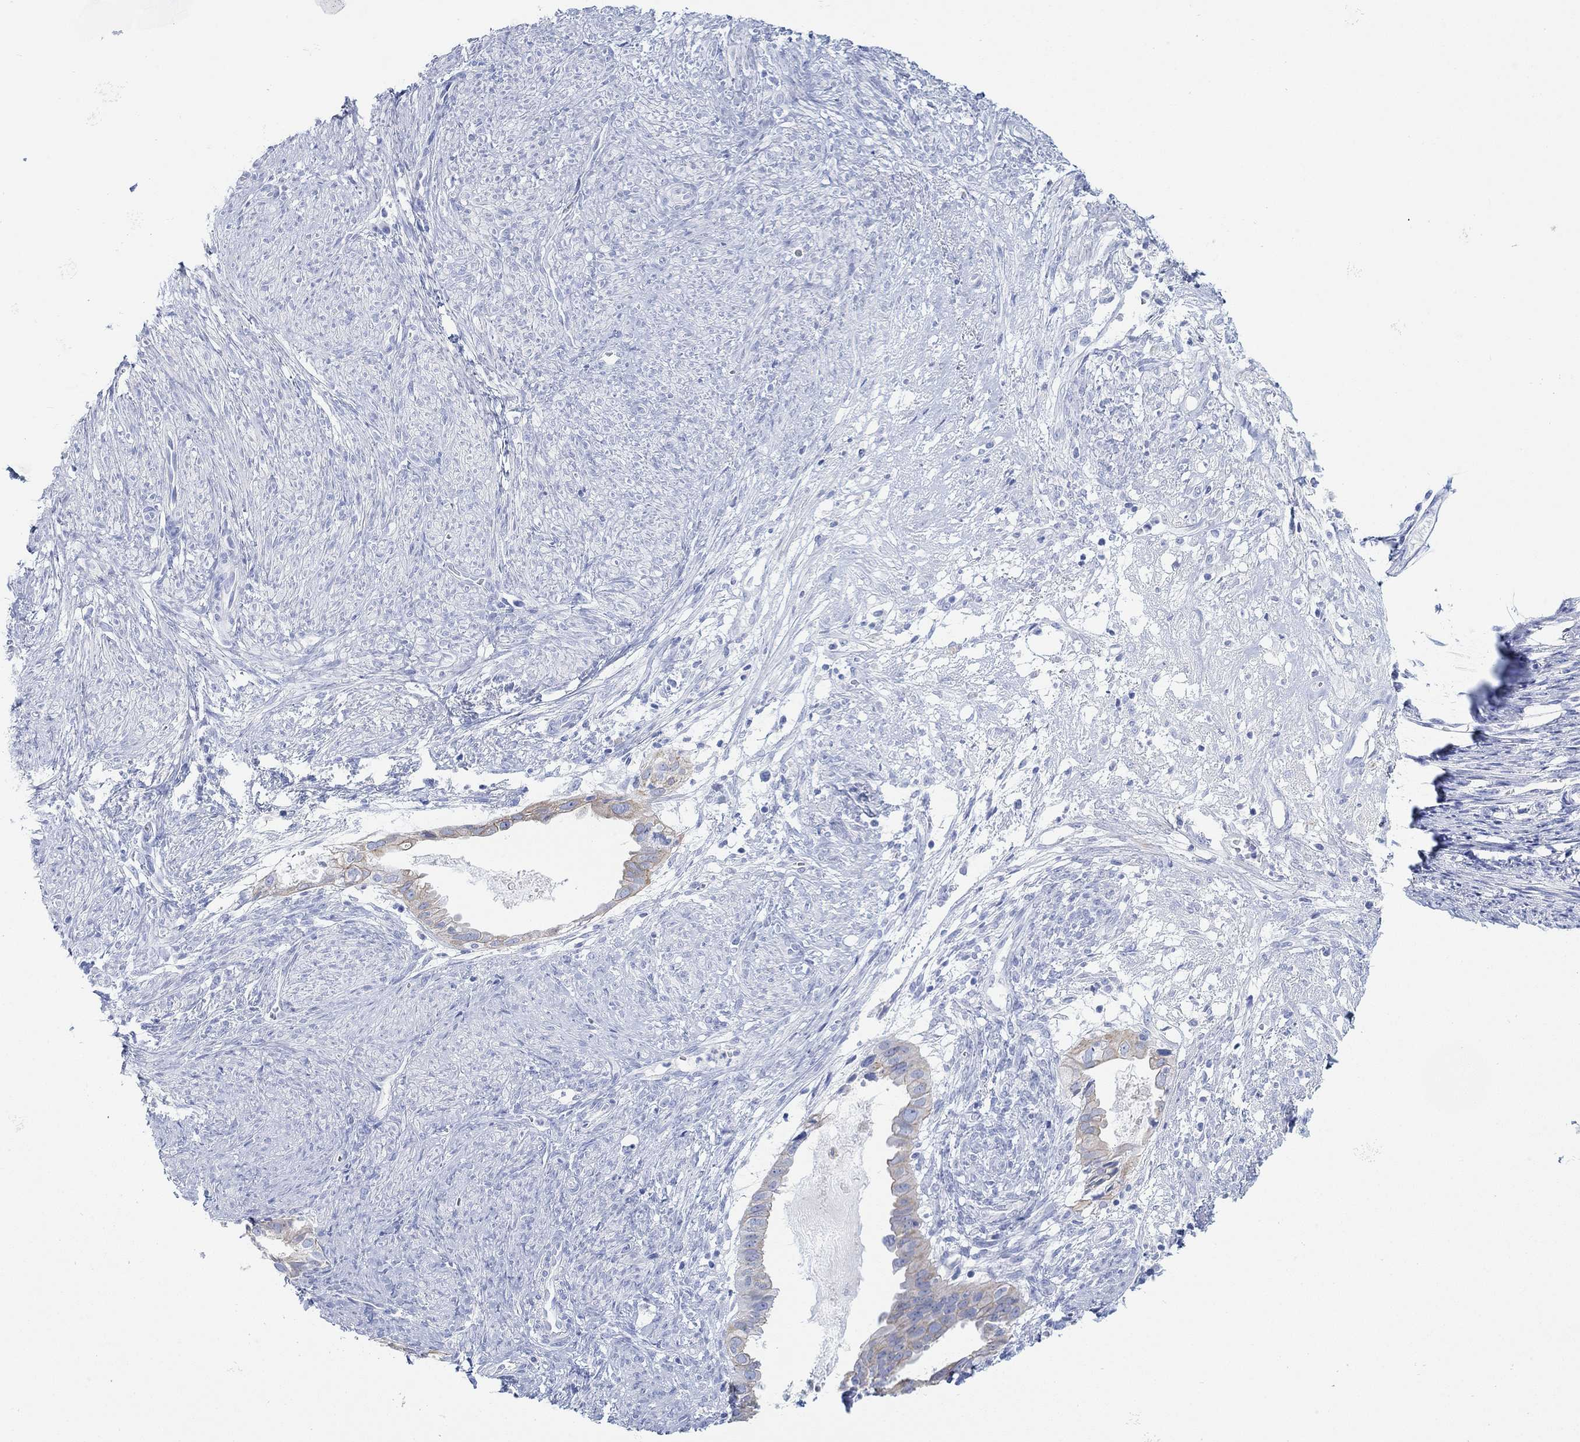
{"staining": {"intensity": "weak", "quantity": "<25%", "location": "cytoplasmic/membranous"}, "tissue": "endometrial cancer", "cell_type": "Tumor cells", "image_type": "cancer", "snomed": [{"axis": "morphology", "description": "Adenocarcinoma, NOS"}, {"axis": "topography", "description": "Endometrium"}], "caption": "There is no significant positivity in tumor cells of endometrial adenocarcinoma. (Brightfield microscopy of DAB IHC at high magnification).", "gene": "AK8", "patient": {"sex": "female", "age": 86}}